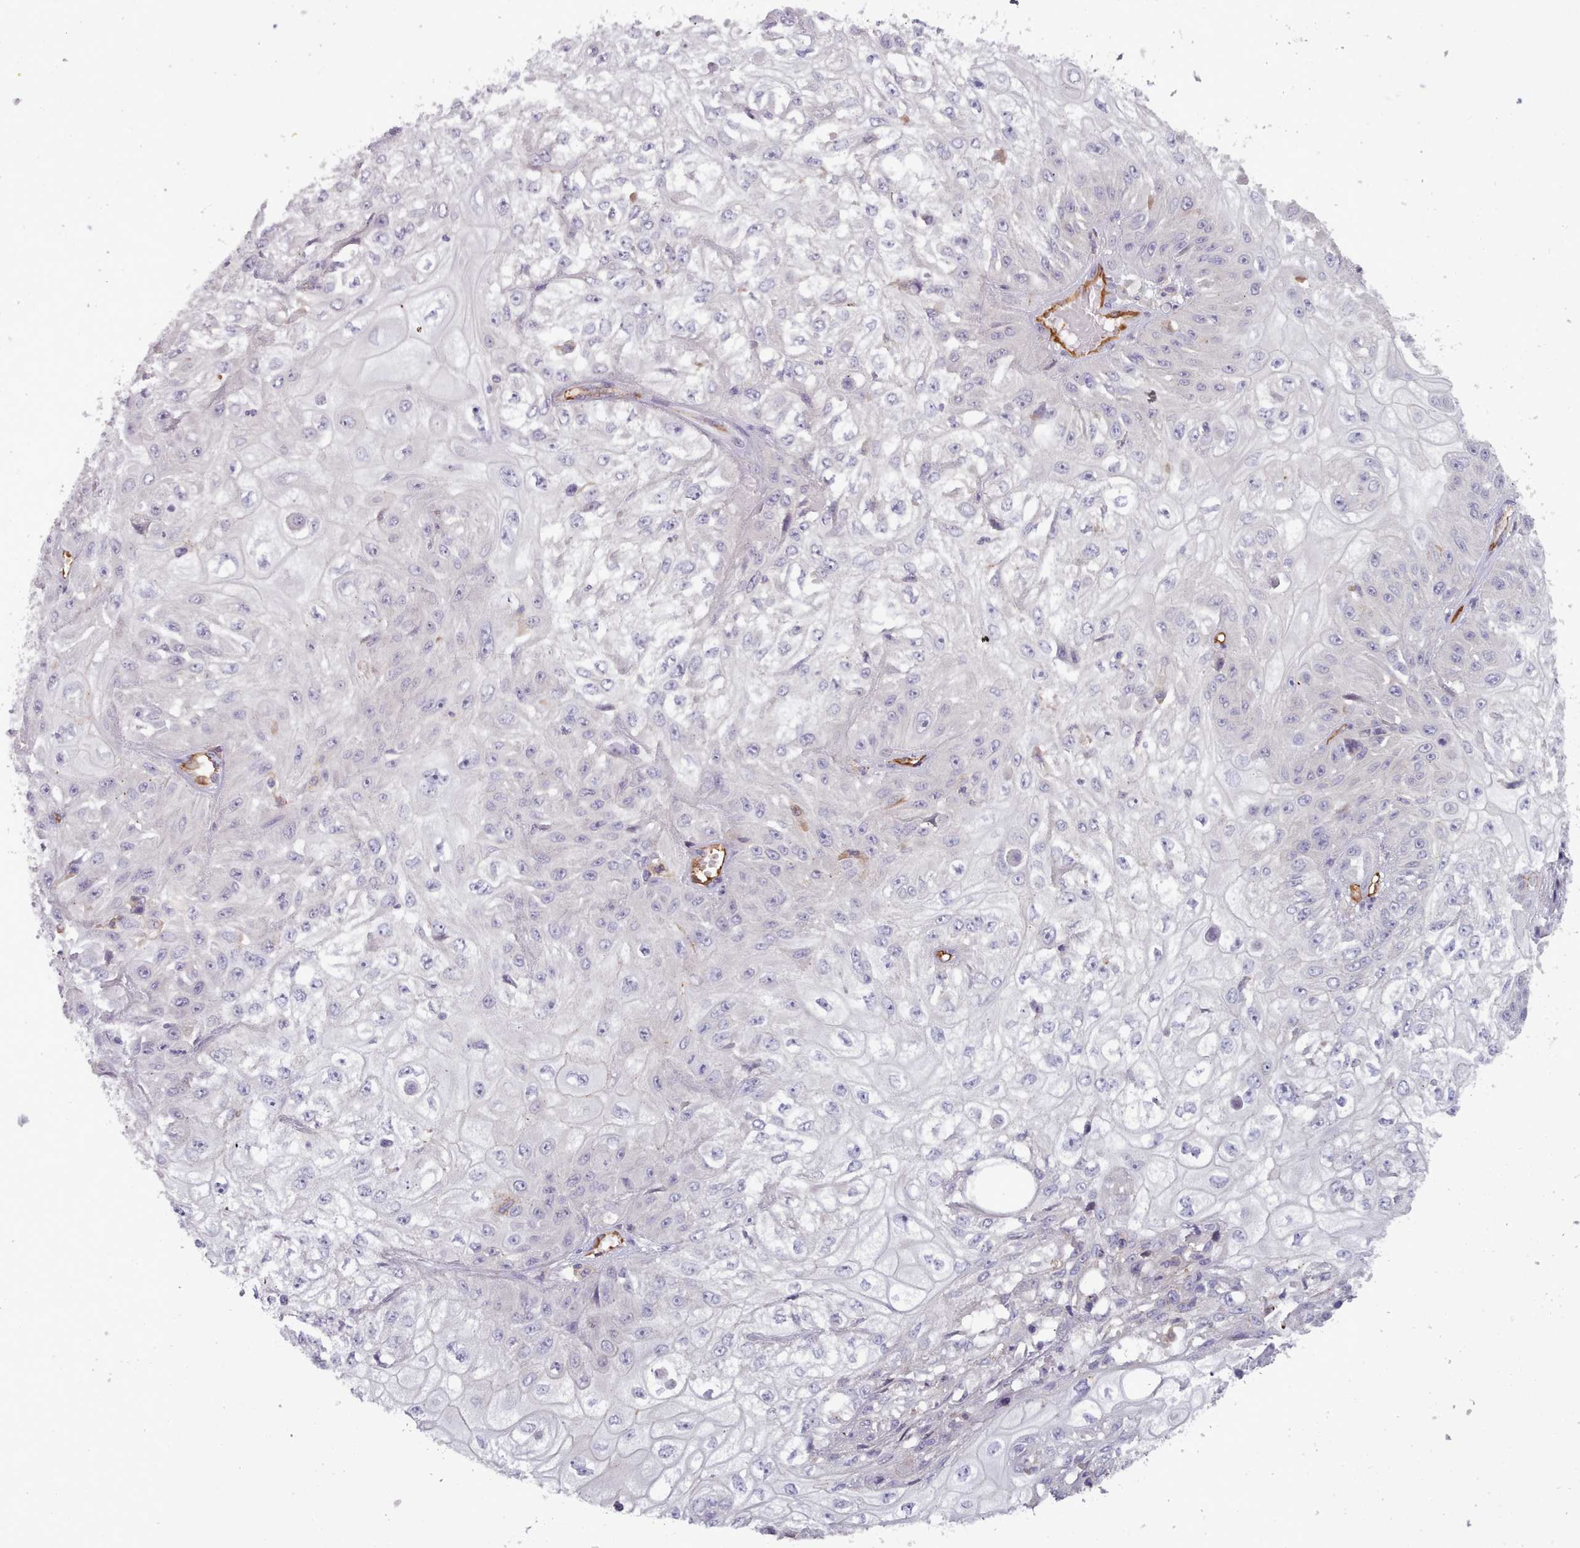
{"staining": {"intensity": "negative", "quantity": "none", "location": "none"}, "tissue": "skin cancer", "cell_type": "Tumor cells", "image_type": "cancer", "snomed": [{"axis": "morphology", "description": "Squamous cell carcinoma, NOS"}, {"axis": "morphology", "description": "Squamous cell carcinoma, metastatic, NOS"}, {"axis": "topography", "description": "Skin"}, {"axis": "topography", "description": "Lymph node"}], "caption": "IHC micrograph of human skin cancer stained for a protein (brown), which reveals no positivity in tumor cells.", "gene": "CD300LF", "patient": {"sex": "male", "age": 75}}